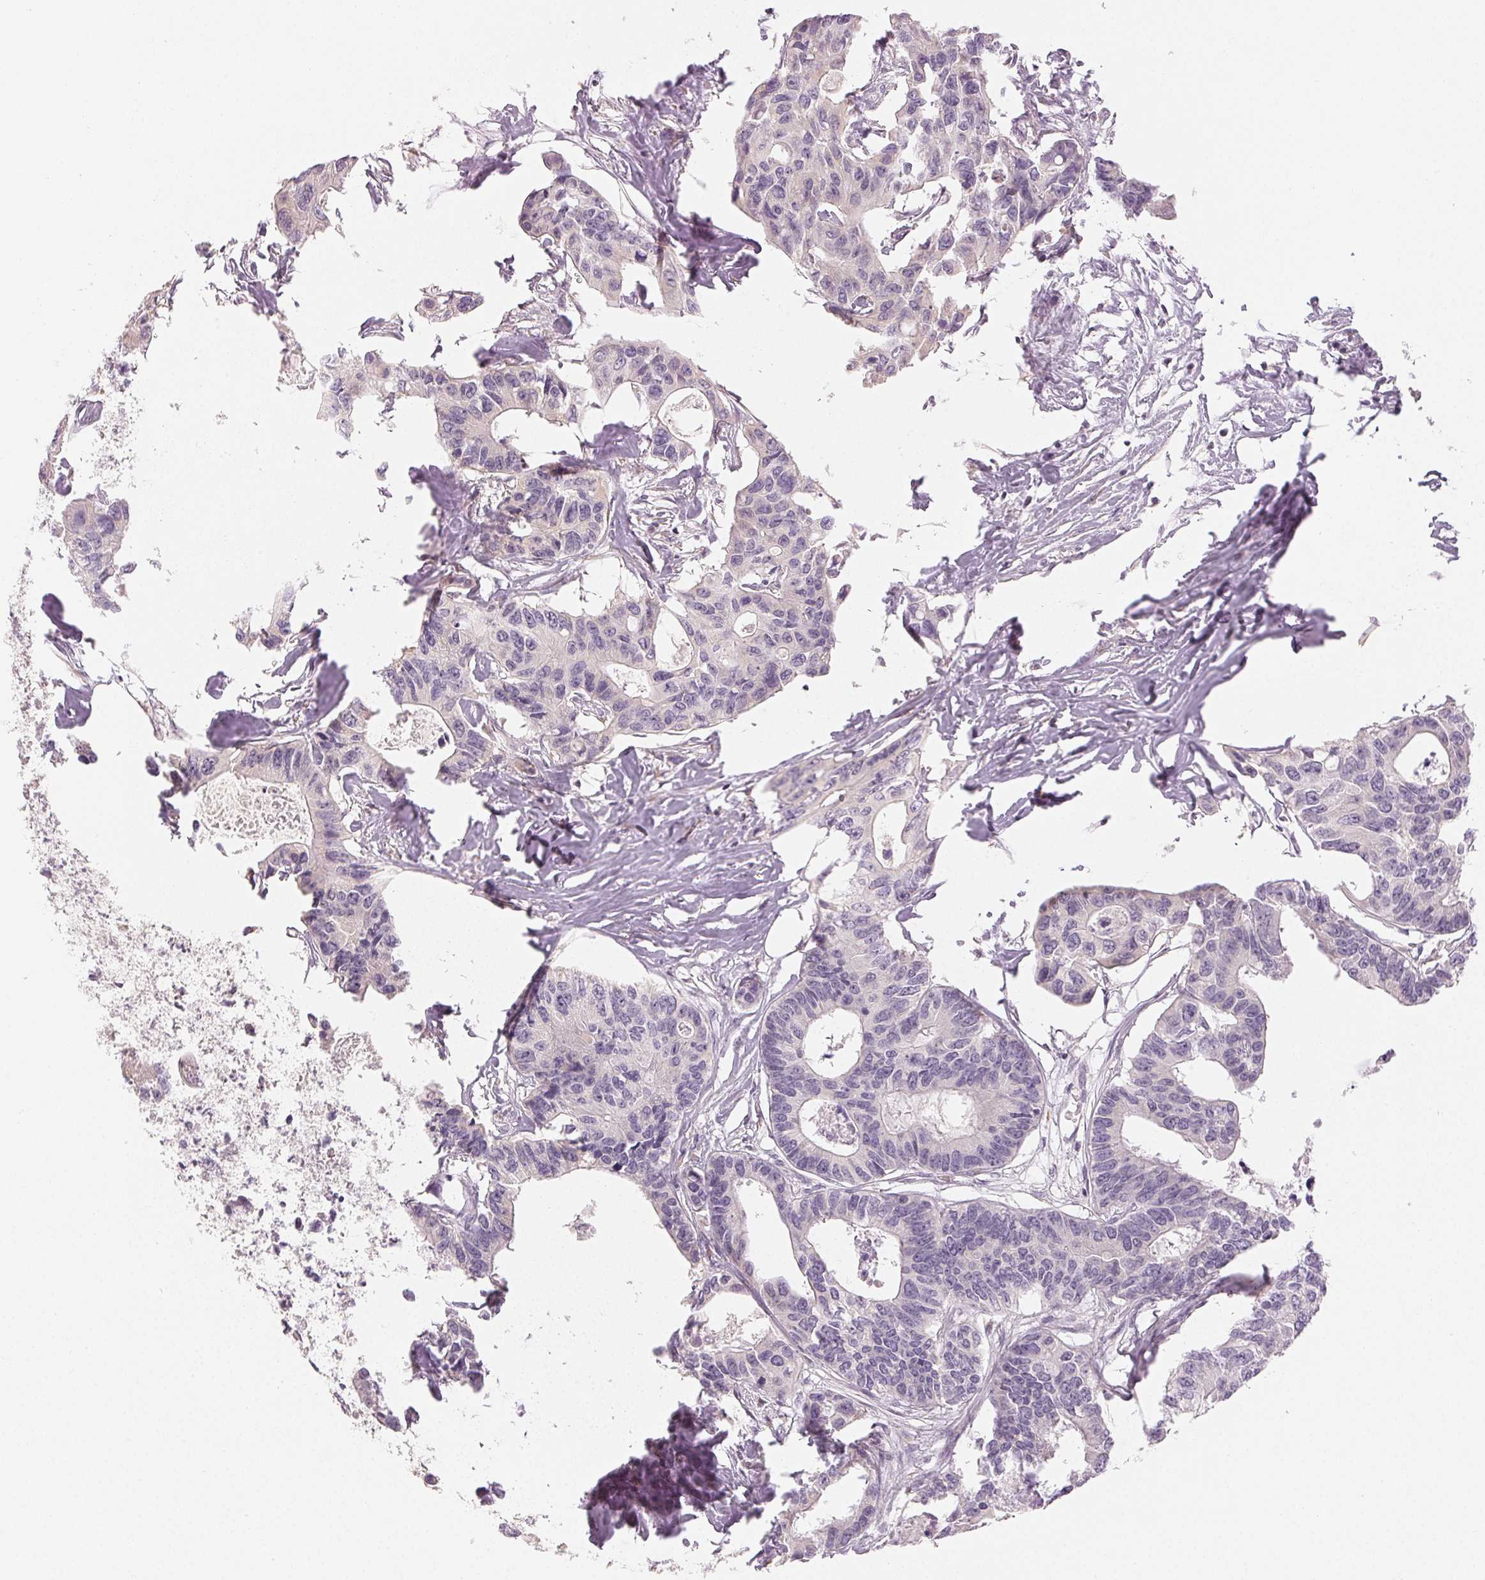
{"staining": {"intensity": "negative", "quantity": "none", "location": "none"}, "tissue": "colorectal cancer", "cell_type": "Tumor cells", "image_type": "cancer", "snomed": [{"axis": "morphology", "description": "Adenocarcinoma, NOS"}, {"axis": "topography", "description": "Rectum"}], "caption": "This photomicrograph is of colorectal adenocarcinoma stained with immunohistochemistry (IHC) to label a protein in brown with the nuclei are counter-stained blue. There is no expression in tumor cells.", "gene": "MAP1LC3A", "patient": {"sex": "male", "age": 57}}